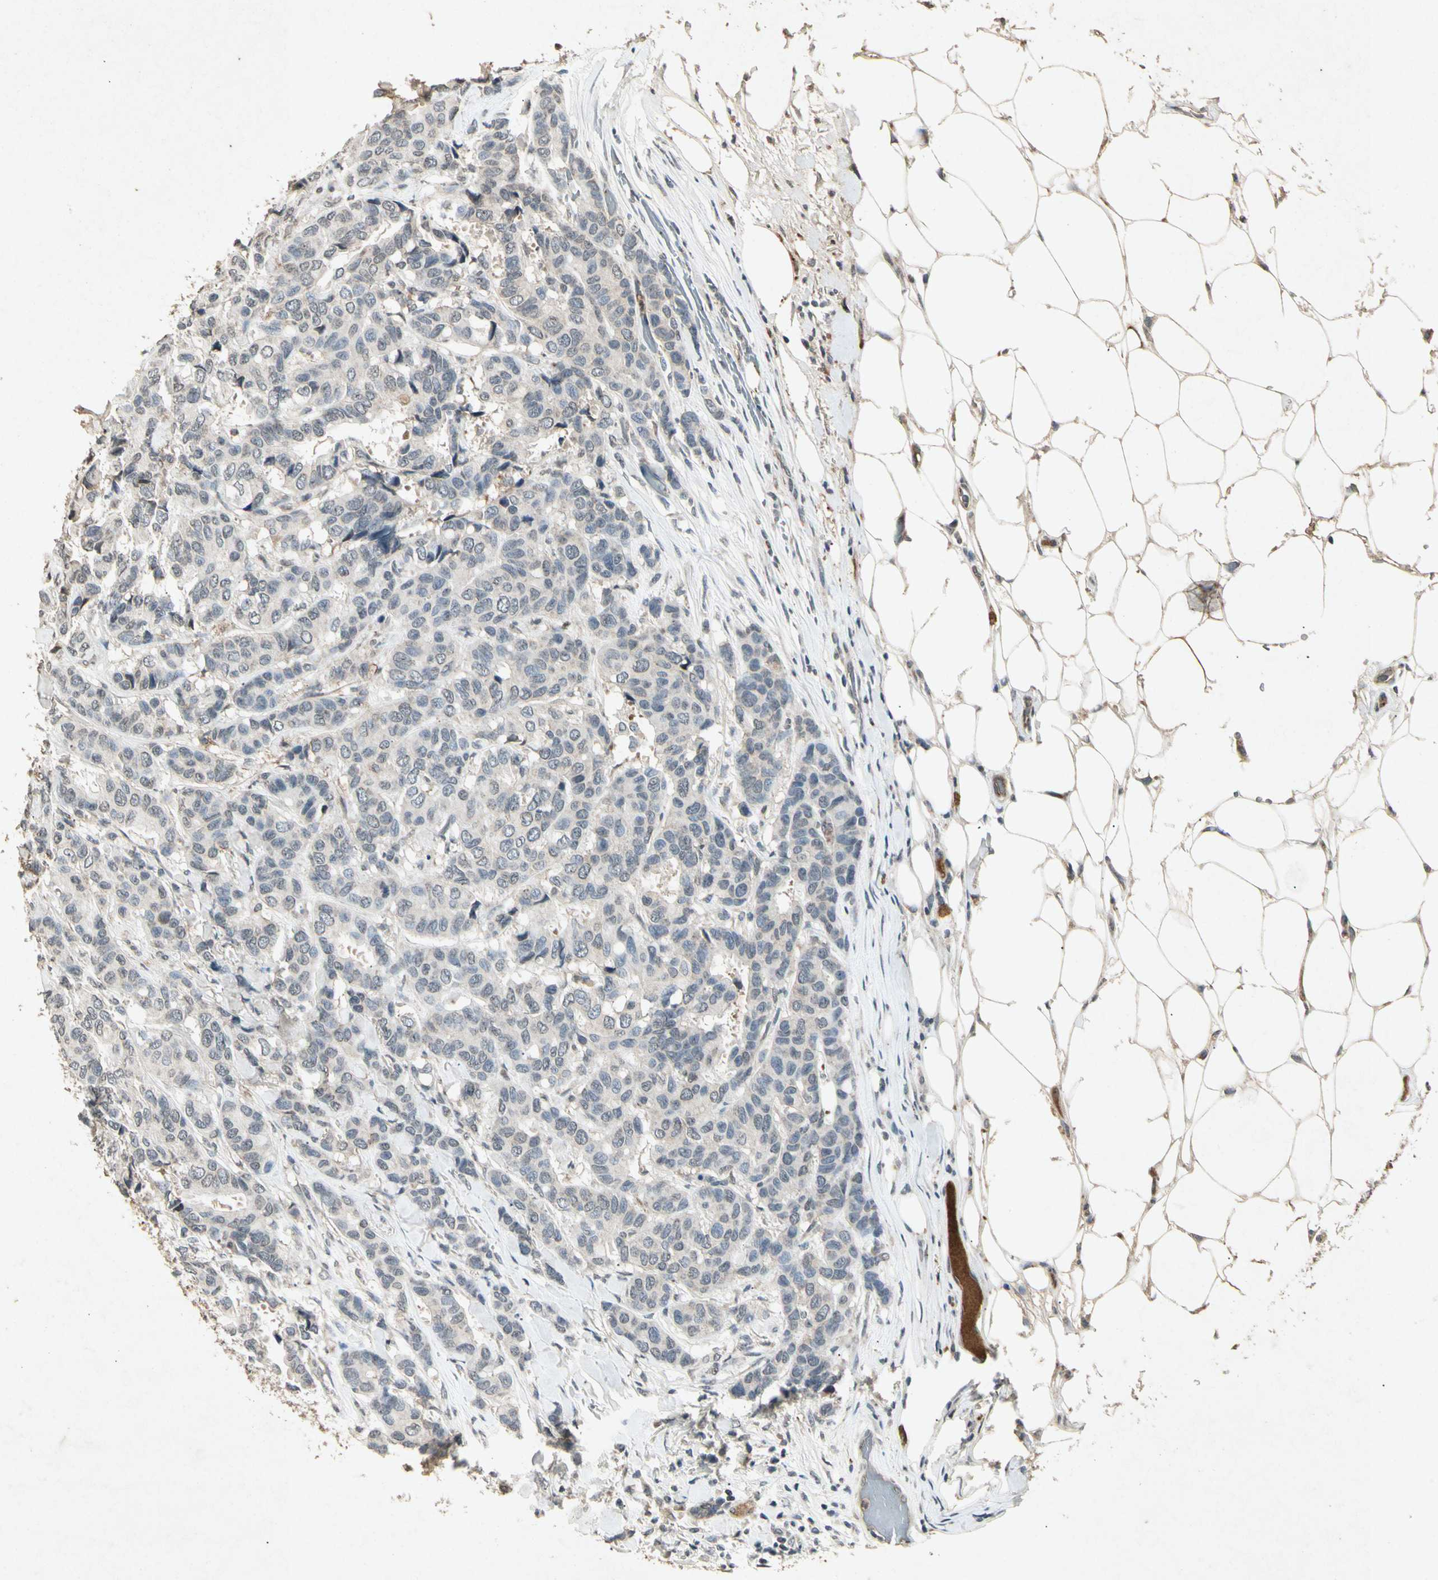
{"staining": {"intensity": "negative", "quantity": "none", "location": "none"}, "tissue": "breast cancer", "cell_type": "Tumor cells", "image_type": "cancer", "snomed": [{"axis": "morphology", "description": "Duct carcinoma"}, {"axis": "topography", "description": "Breast"}], "caption": "The micrograph displays no staining of tumor cells in breast intraductal carcinoma.", "gene": "CP", "patient": {"sex": "female", "age": 87}}